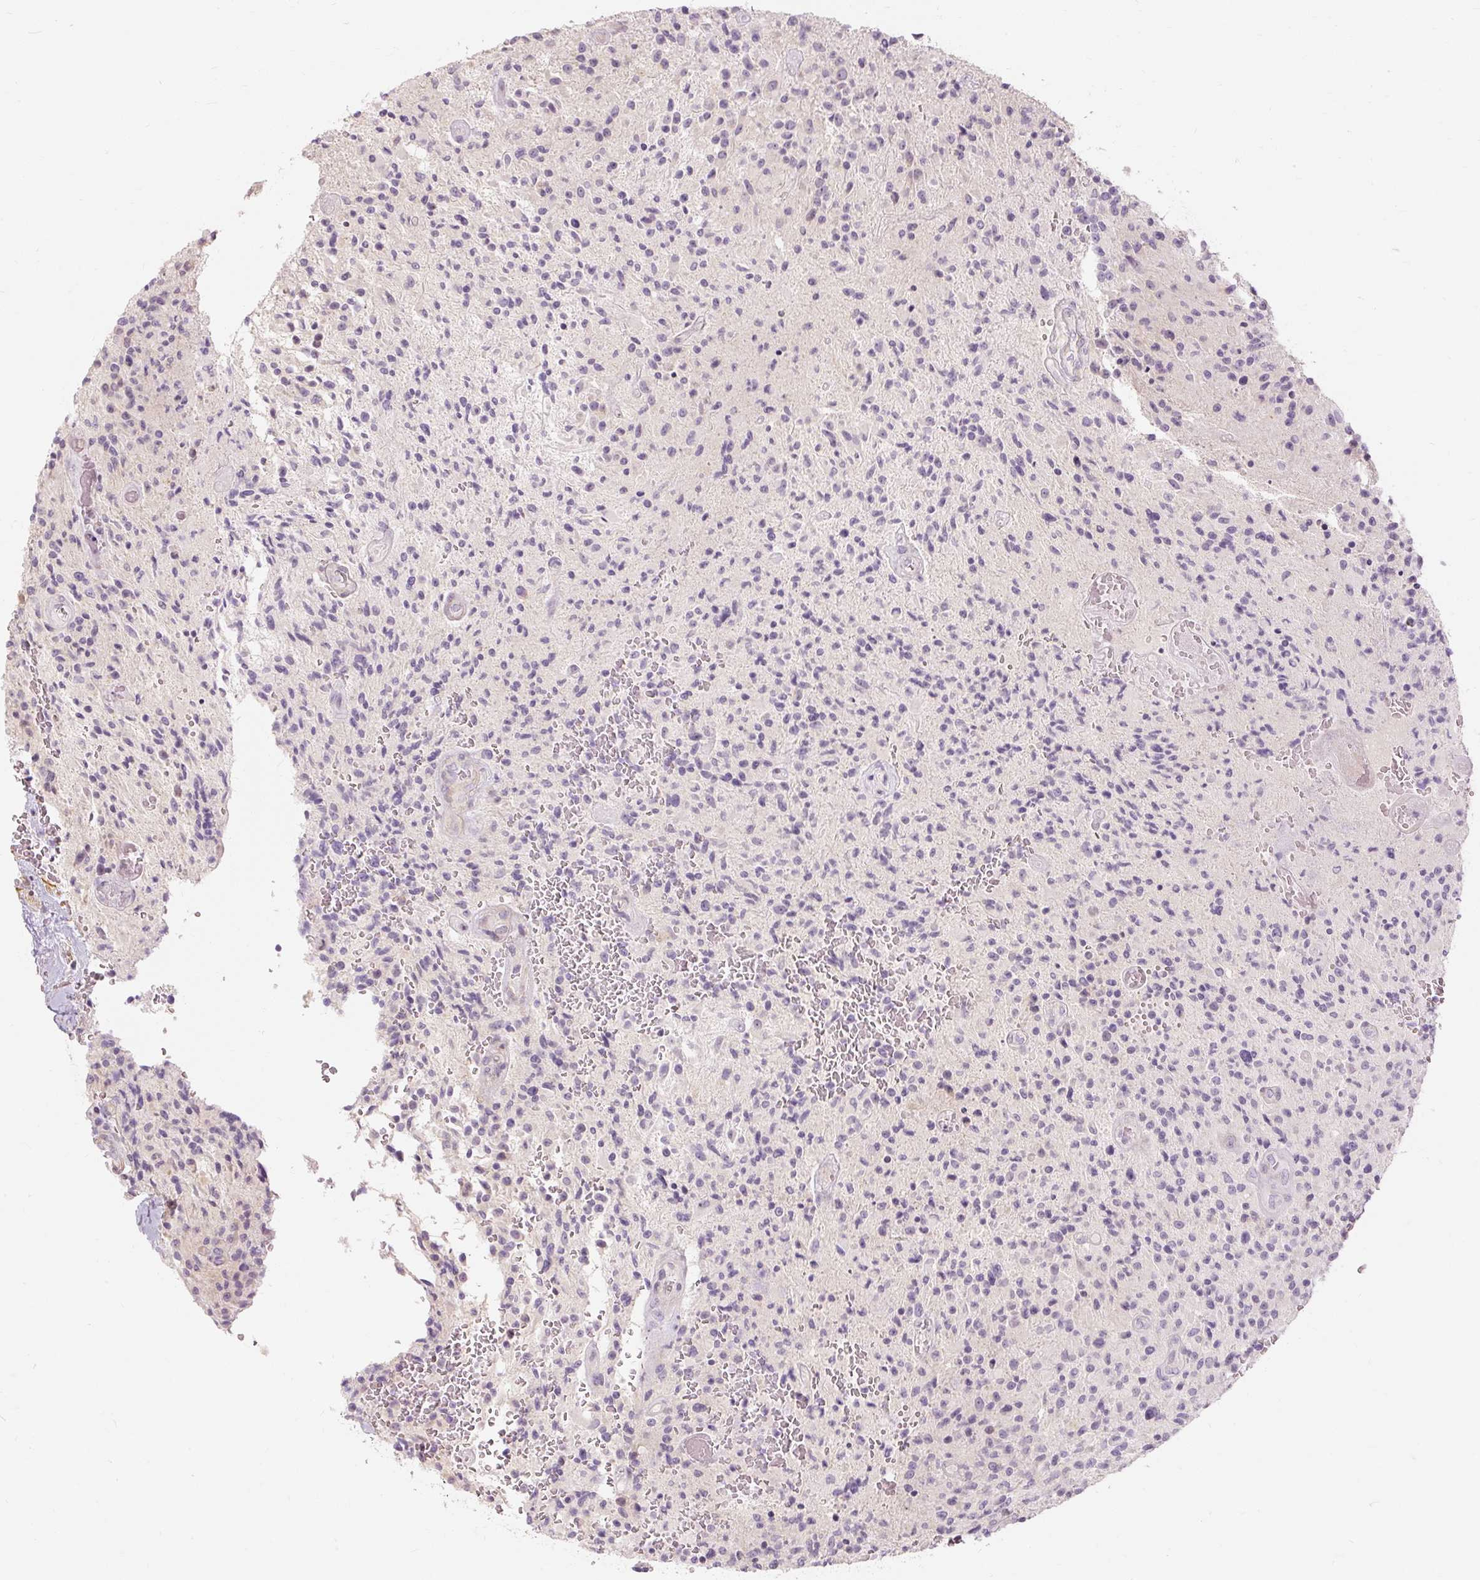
{"staining": {"intensity": "negative", "quantity": "none", "location": "none"}, "tissue": "glioma", "cell_type": "Tumor cells", "image_type": "cancer", "snomed": [{"axis": "morphology", "description": "Normal tissue, NOS"}, {"axis": "morphology", "description": "Glioma, malignant, High grade"}, {"axis": "topography", "description": "Cerebral cortex"}], "caption": "A micrograph of human malignant glioma (high-grade) is negative for staining in tumor cells.", "gene": "CAPN3", "patient": {"sex": "male", "age": 56}}